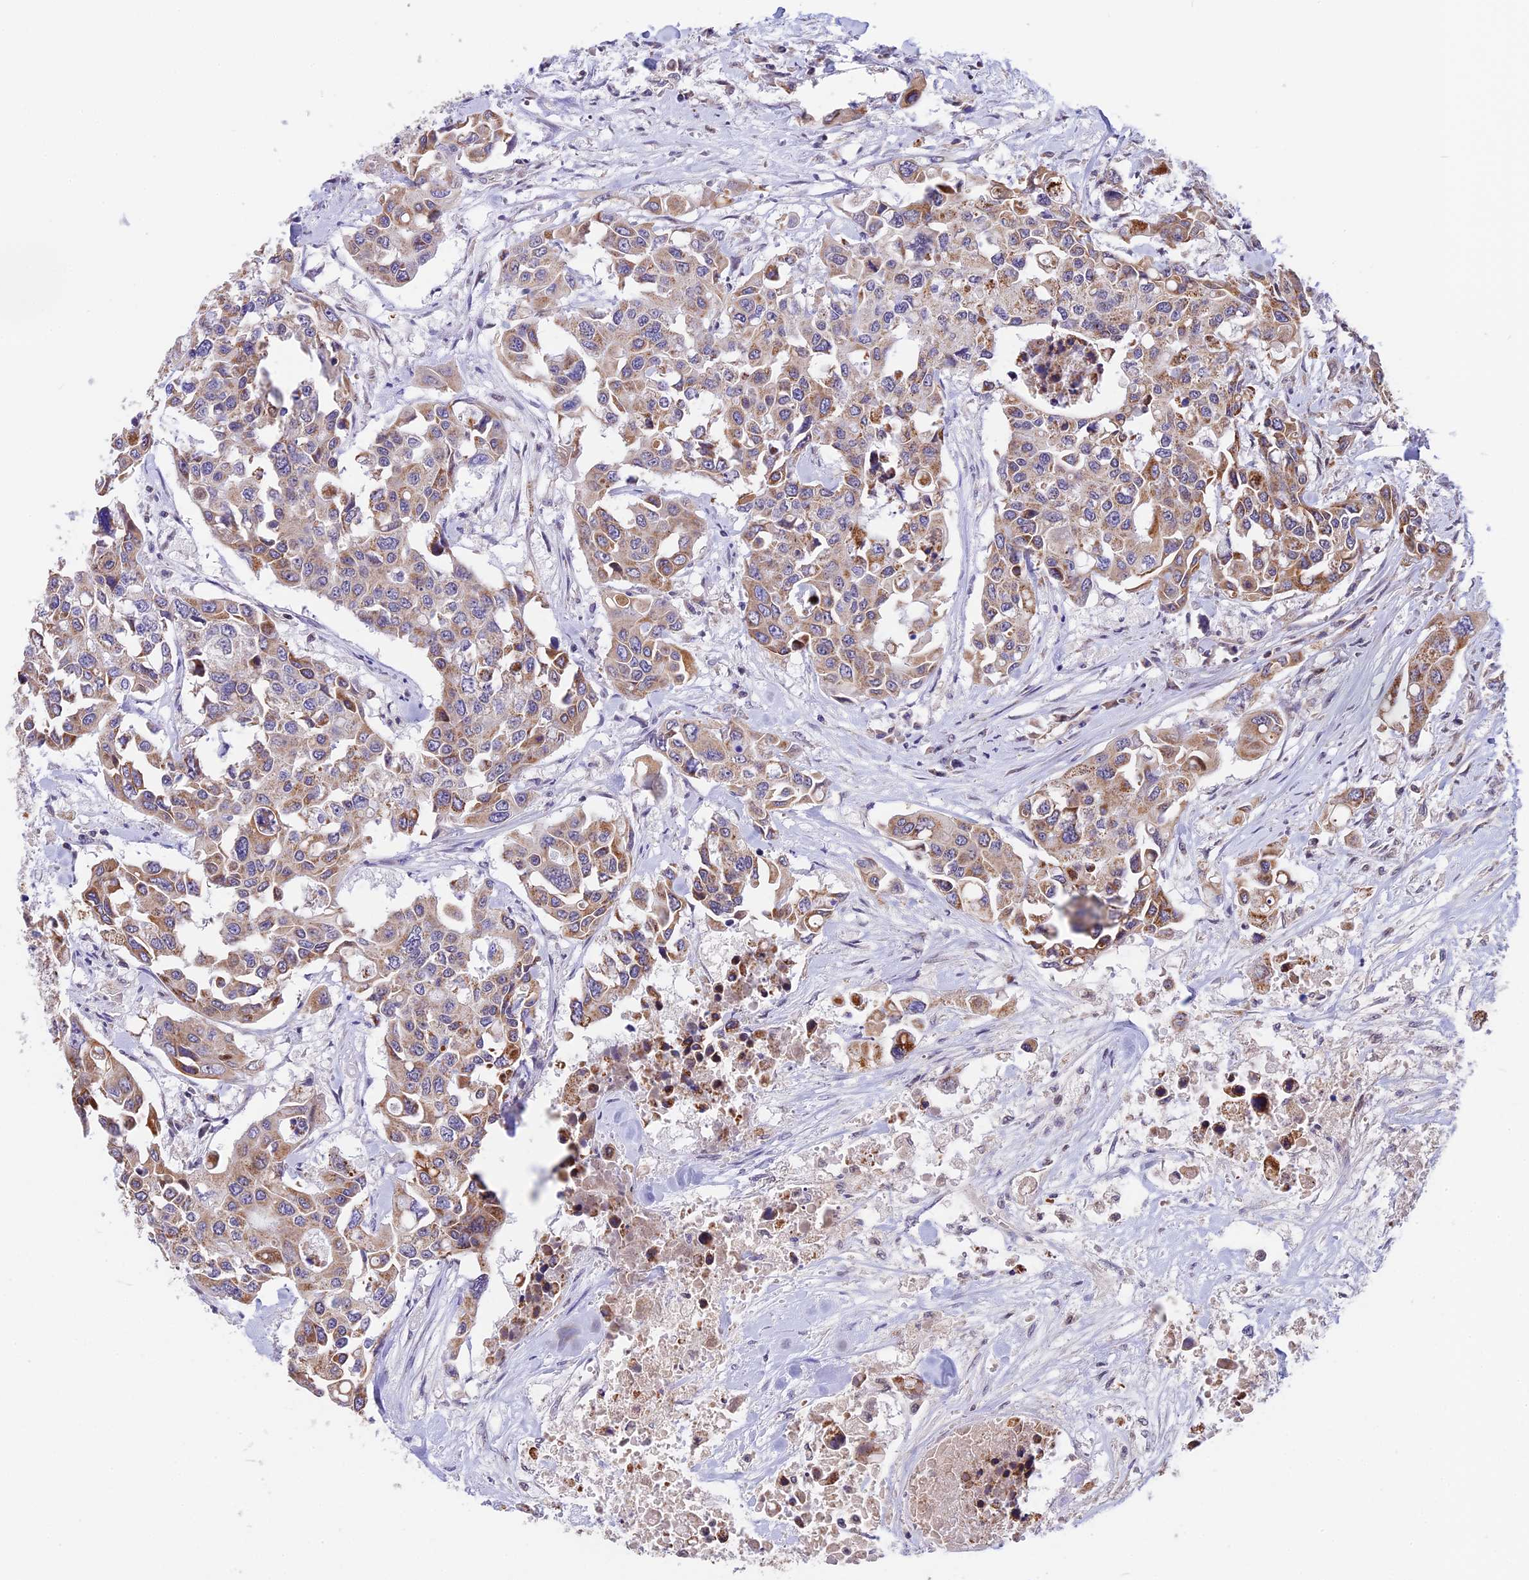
{"staining": {"intensity": "moderate", "quantity": "25%-75%", "location": "cytoplasmic/membranous"}, "tissue": "colorectal cancer", "cell_type": "Tumor cells", "image_type": "cancer", "snomed": [{"axis": "morphology", "description": "Adenocarcinoma, NOS"}, {"axis": "topography", "description": "Colon"}], "caption": "Immunohistochemistry micrograph of human colorectal cancer (adenocarcinoma) stained for a protein (brown), which displays medium levels of moderate cytoplasmic/membranous positivity in approximately 25%-75% of tumor cells.", "gene": "RERGL", "patient": {"sex": "male", "age": 77}}